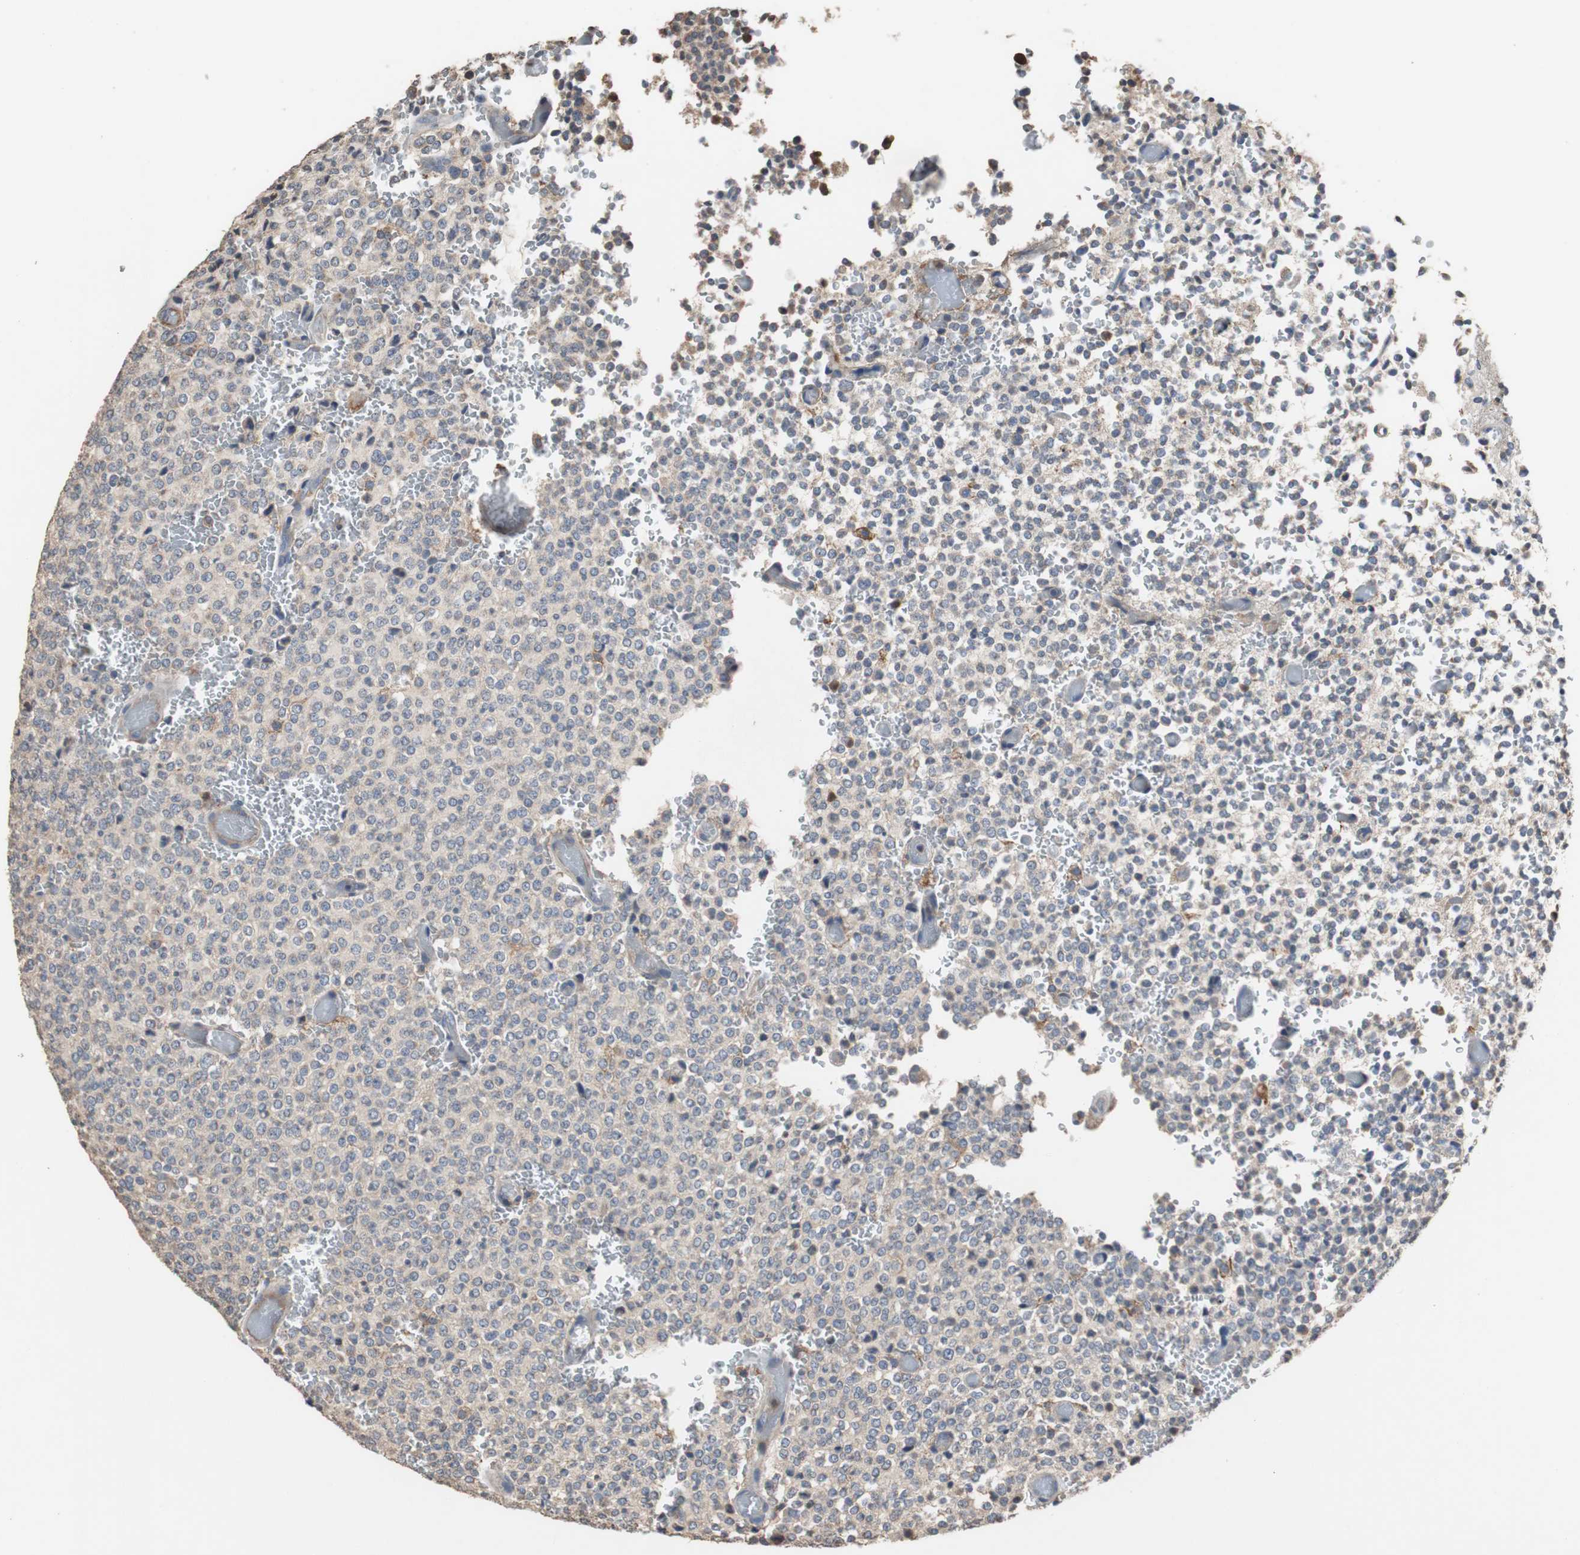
{"staining": {"intensity": "weak", "quantity": "25%-75%", "location": "cytoplasmic/membranous"}, "tissue": "glioma", "cell_type": "Tumor cells", "image_type": "cancer", "snomed": [{"axis": "morphology", "description": "Glioma, malignant, High grade"}, {"axis": "topography", "description": "pancreas cauda"}], "caption": "Immunohistochemistry (IHC) staining of glioma, which demonstrates low levels of weak cytoplasmic/membranous expression in approximately 25%-75% of tumor cells indicating weak cytoplasmic/membranous protein positivity. The staining was performed using DAB (3,3'-diaminobenzidine) (brown) for protein detection and nuclei were counterstained in hematoxylin (blue).", "gene": "SCIMP", "patient": {"sex": "male", "age": 60}}